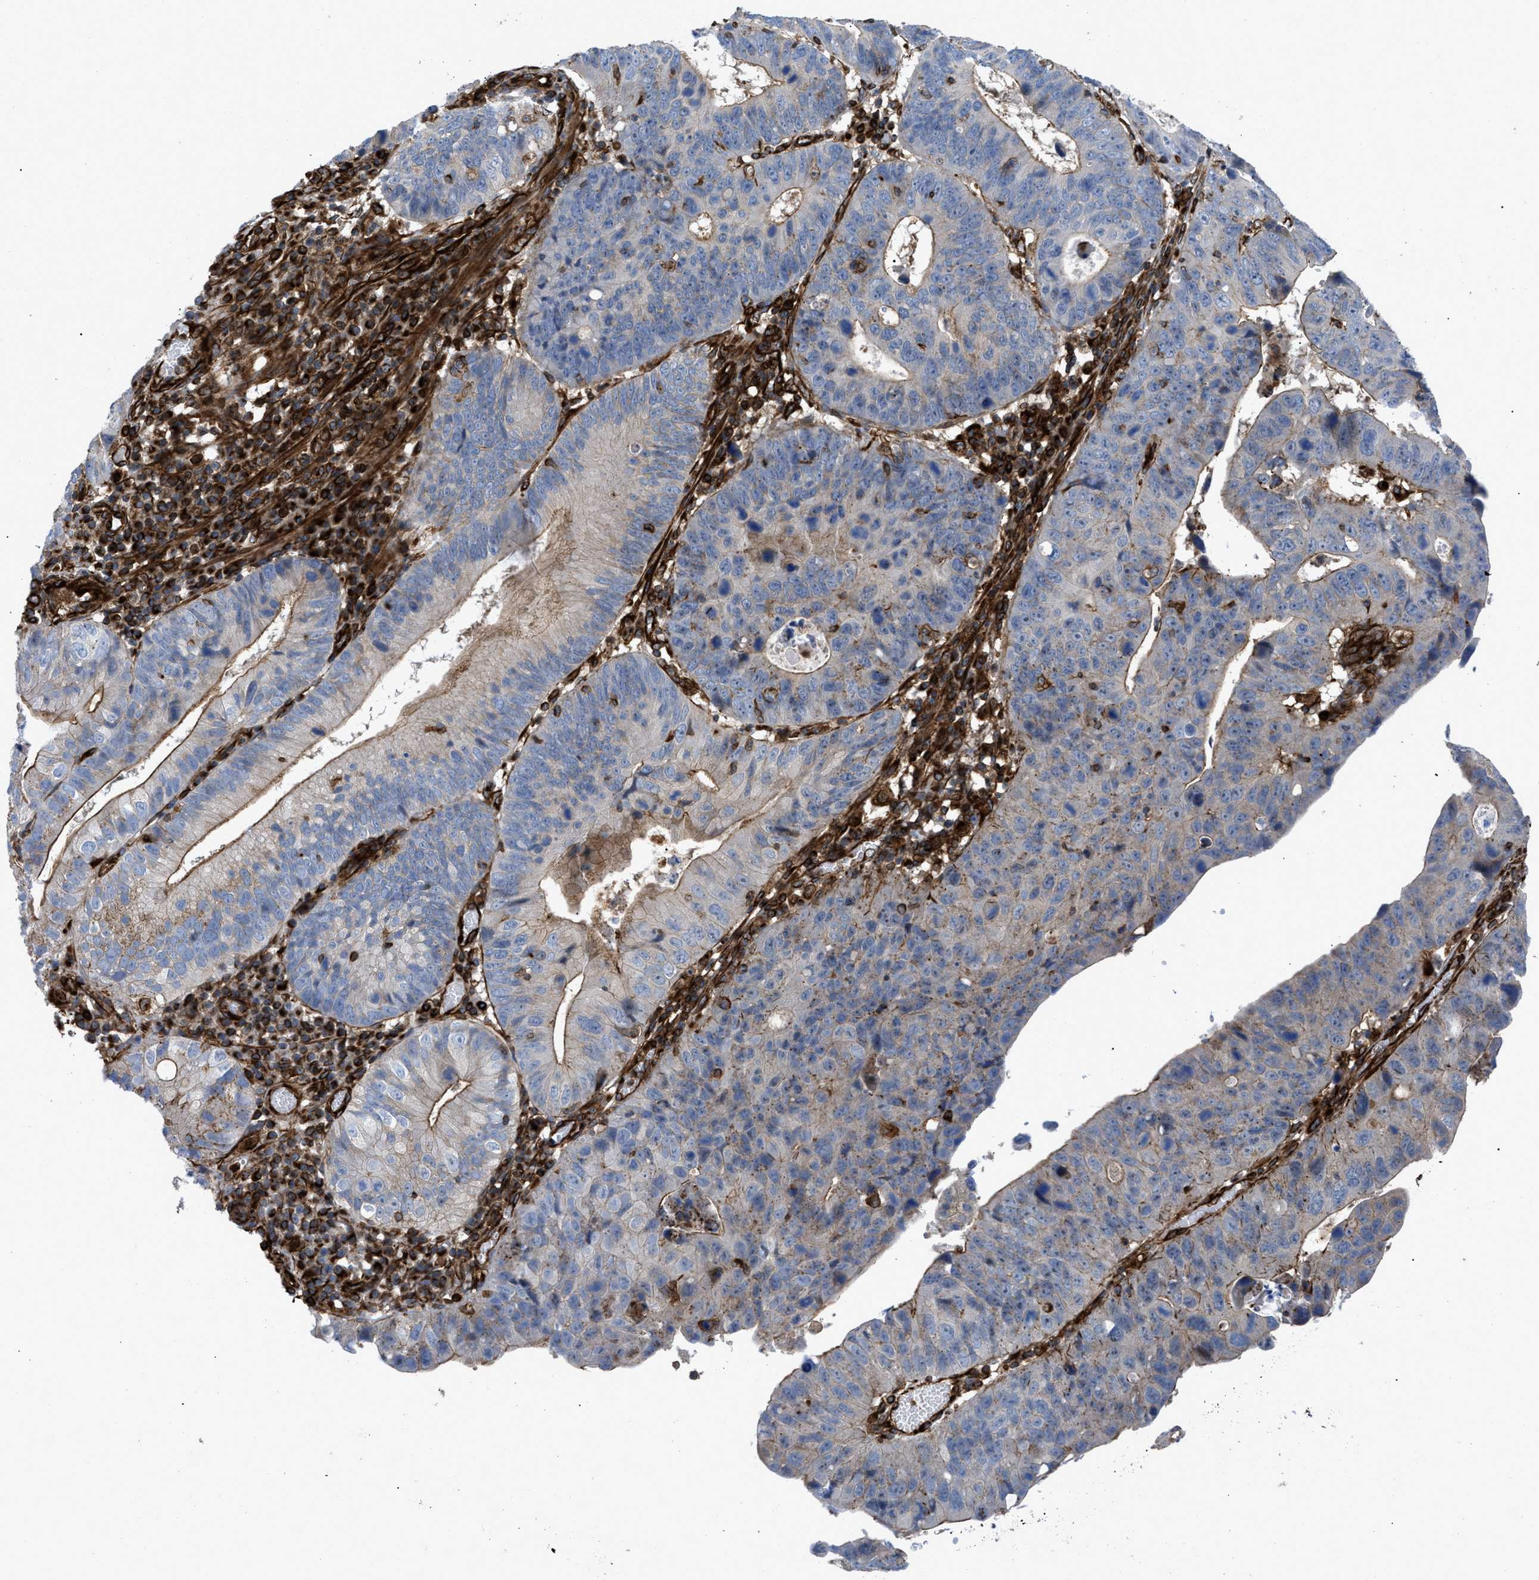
{"staining": {"intensity": "weak", "quantity": "25%-75%", "location": "cytoplasmic/membranous"}, "tissue": "stomach cancer", "cell_type": "Tumor cells", "image_type": "cancer", "snomed": [{"axis": "morphology", "description": "Adenocarcinoma, NOS"}, {"axis": "topography", "description": "Stomach"}], "caption": "The immunohistochemical stain highlights weak cytoplasmic/membranous positivity in tumor cells of adenocarcinoma (stomach) tissue. (DAB IHC, brown staining for protein, blue staining for nuclei).", "gene": "PTPRE", "patient": {"sex": "male", "age": 59}}